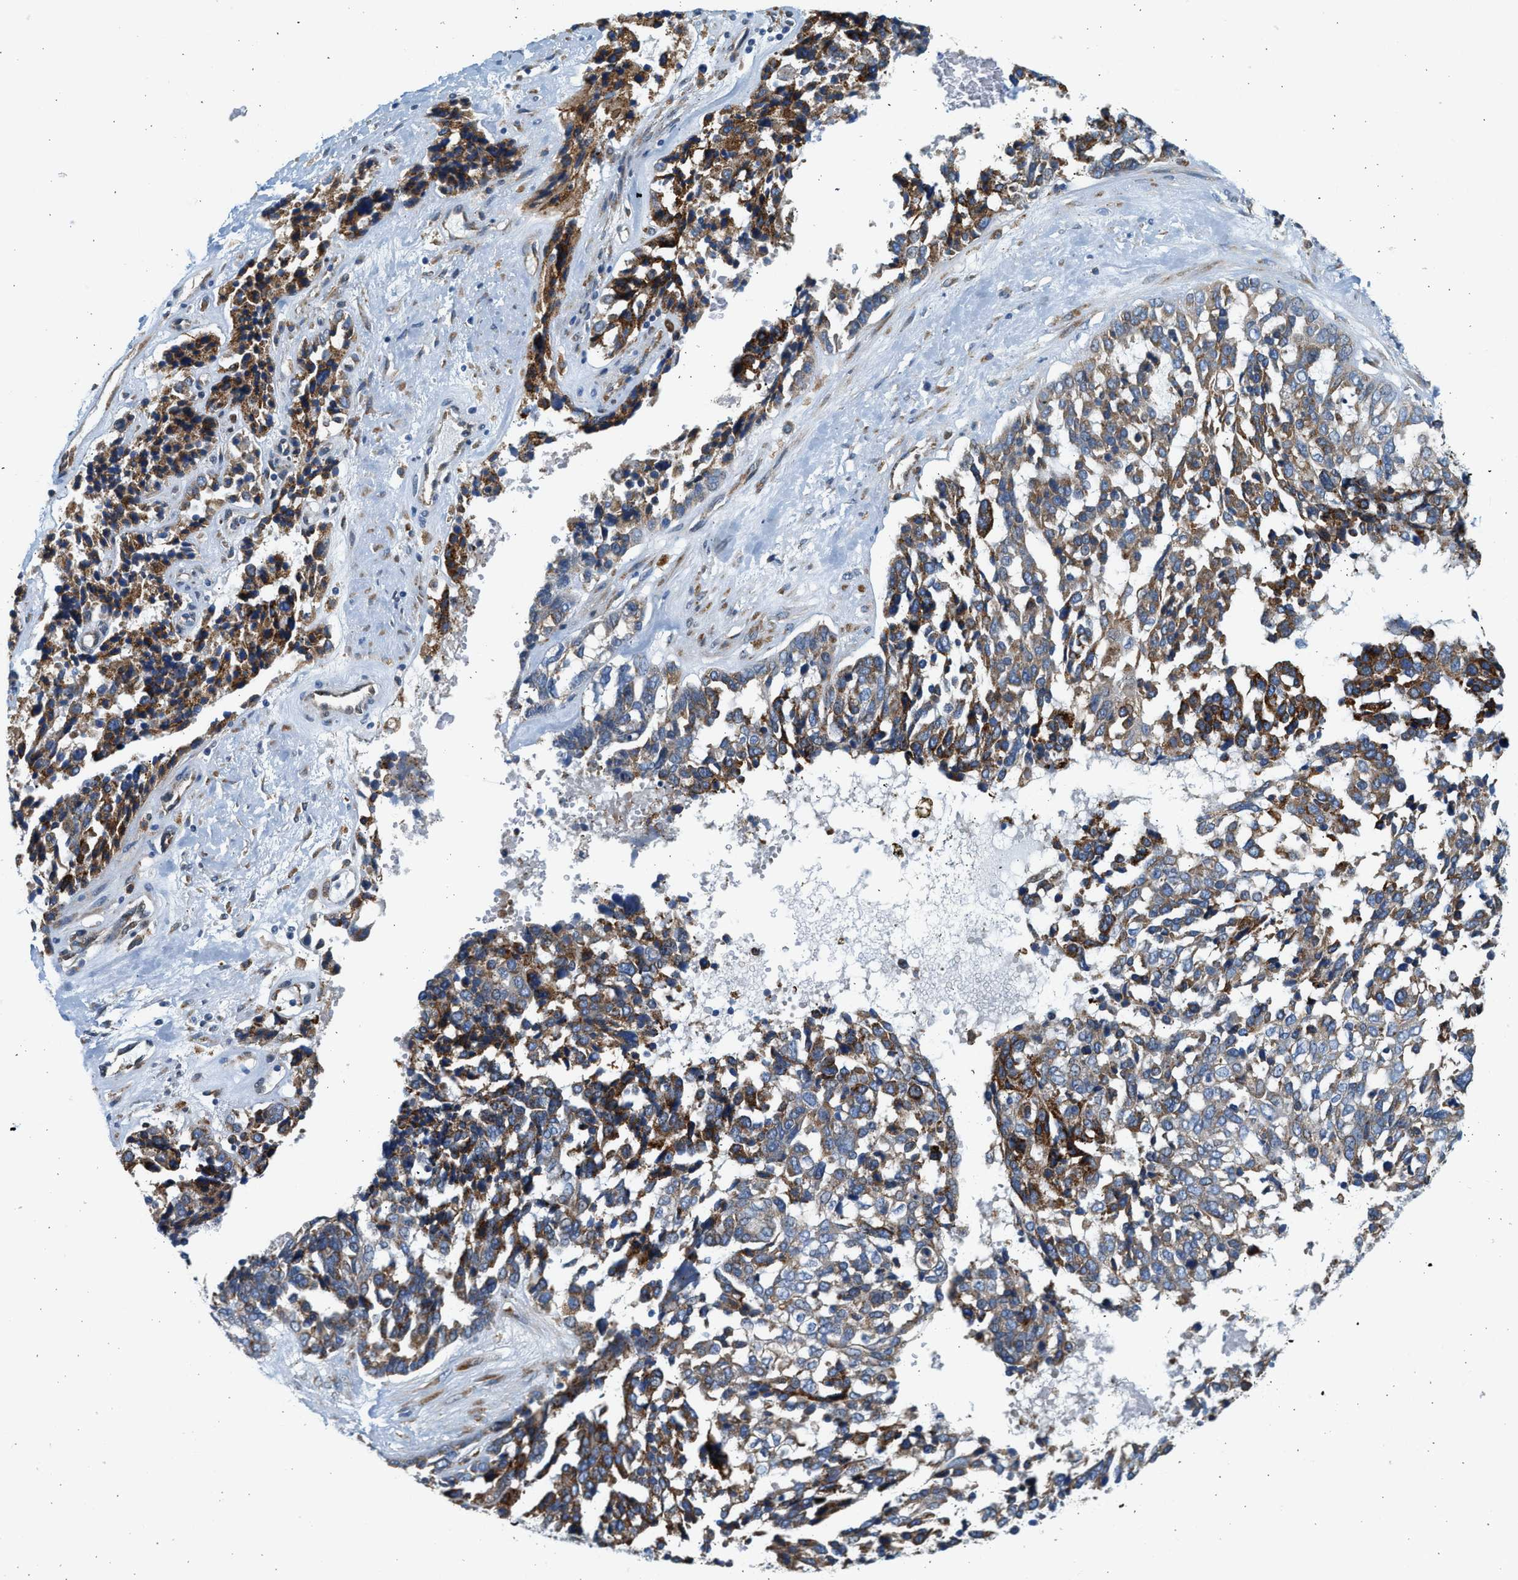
{"staining": {"intensity": "strong", "quantity": ">75%", "location": "cytoplasmic/membranous"}, "tissue": "ovarian cancer", "cell_type": "Tumor cells", "image_type": "cancer", "snomed": [{"axis": "morphology", "description": "Cystadenocarcinoma, serous, NOS"}, {"axis": "topography", "description": "Ovary"}], "caption": "A micrograph showing strong cytoplasmic/membranous staining in about >75% of tumor cells in serous cystadenocarcinoma (ovarian), as visualized by brown immunohistochemical staining.", "gene": "CNTN6", "patient": {"sex": "female", "age": 44}}